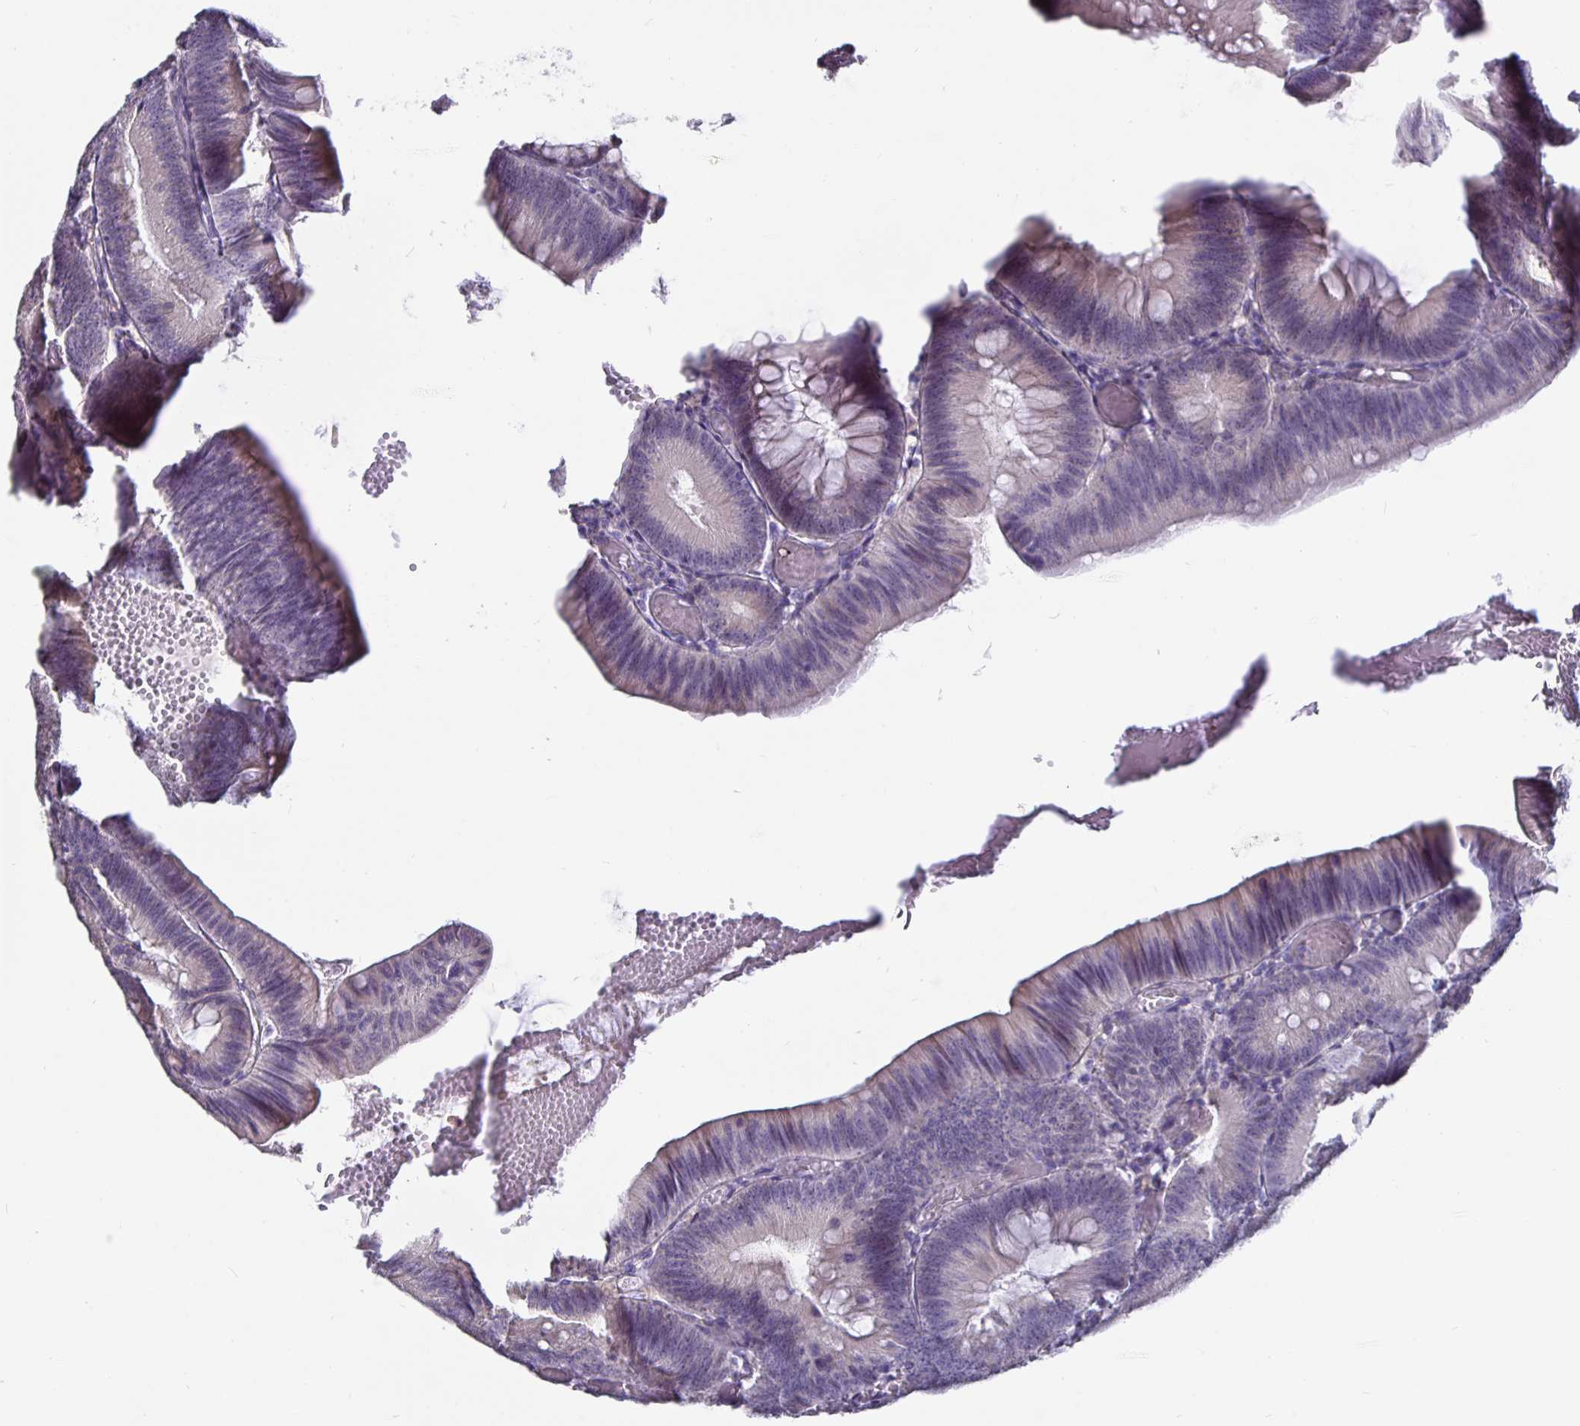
{"staining": {"intensity": "negative", "quantity": "none", "location": "none"}, "tissue": "colorectal cancer", "cell_type": "Tumor cells", "image_type": "cancer", "snomed": [{"axis": "morphology", "description": "Adenocarcinoma, NOS"}, {"axis": "topography", "description": "Colon"}], "caption": "The immunohistochemistry (IHC) photomicrograph has no significant expression in tumor cells of colorectal adenocarcinoma tissue. (DAB (3,3'-diaminobenzidine) immunohistochemistry, high magnification).", "gene": "DNAI2", "patient": {"sex": "male", "age": 84}}